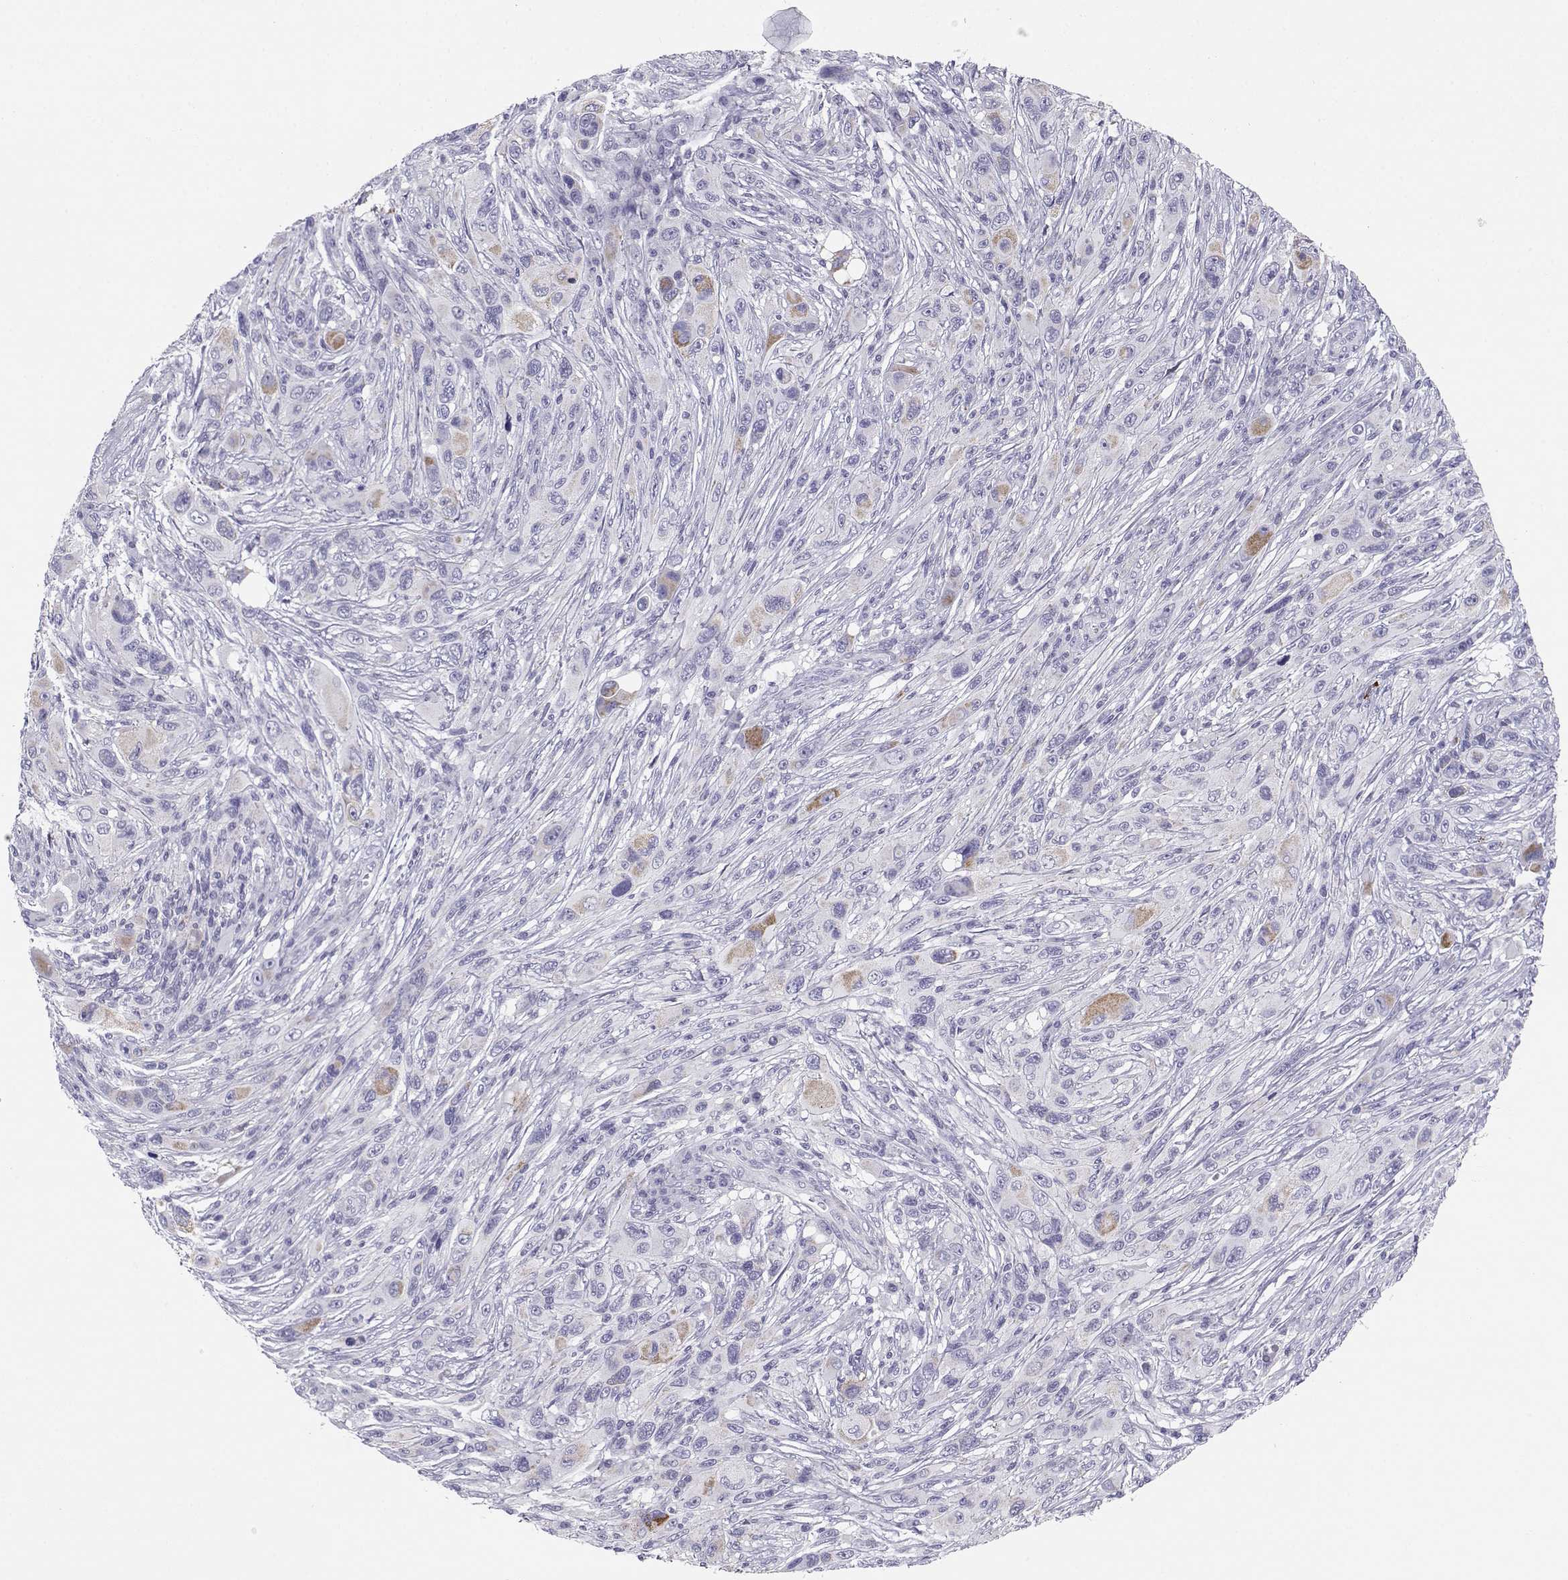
{"staining": {"intensity": "weak", "quantity": "<25%", "location": "cytoplasmic/membranous"}, "tissue": "melanoma", "cell_type": "Tumor cells", "image_type": "cancer", "snomed": [{"axis": "morphology", "description": "Malignant melanoma, NOS"}, {"axis": "topography", "description": "Skin"}], "caption": "Tumor cells are negative for protein expression in human malignant melanoma. (DAB immunohistochemistry (IHC) with hematoxylin counter stain).", "gene": "CREB3L3", "patient": {"sex": "male", "age": 53}}